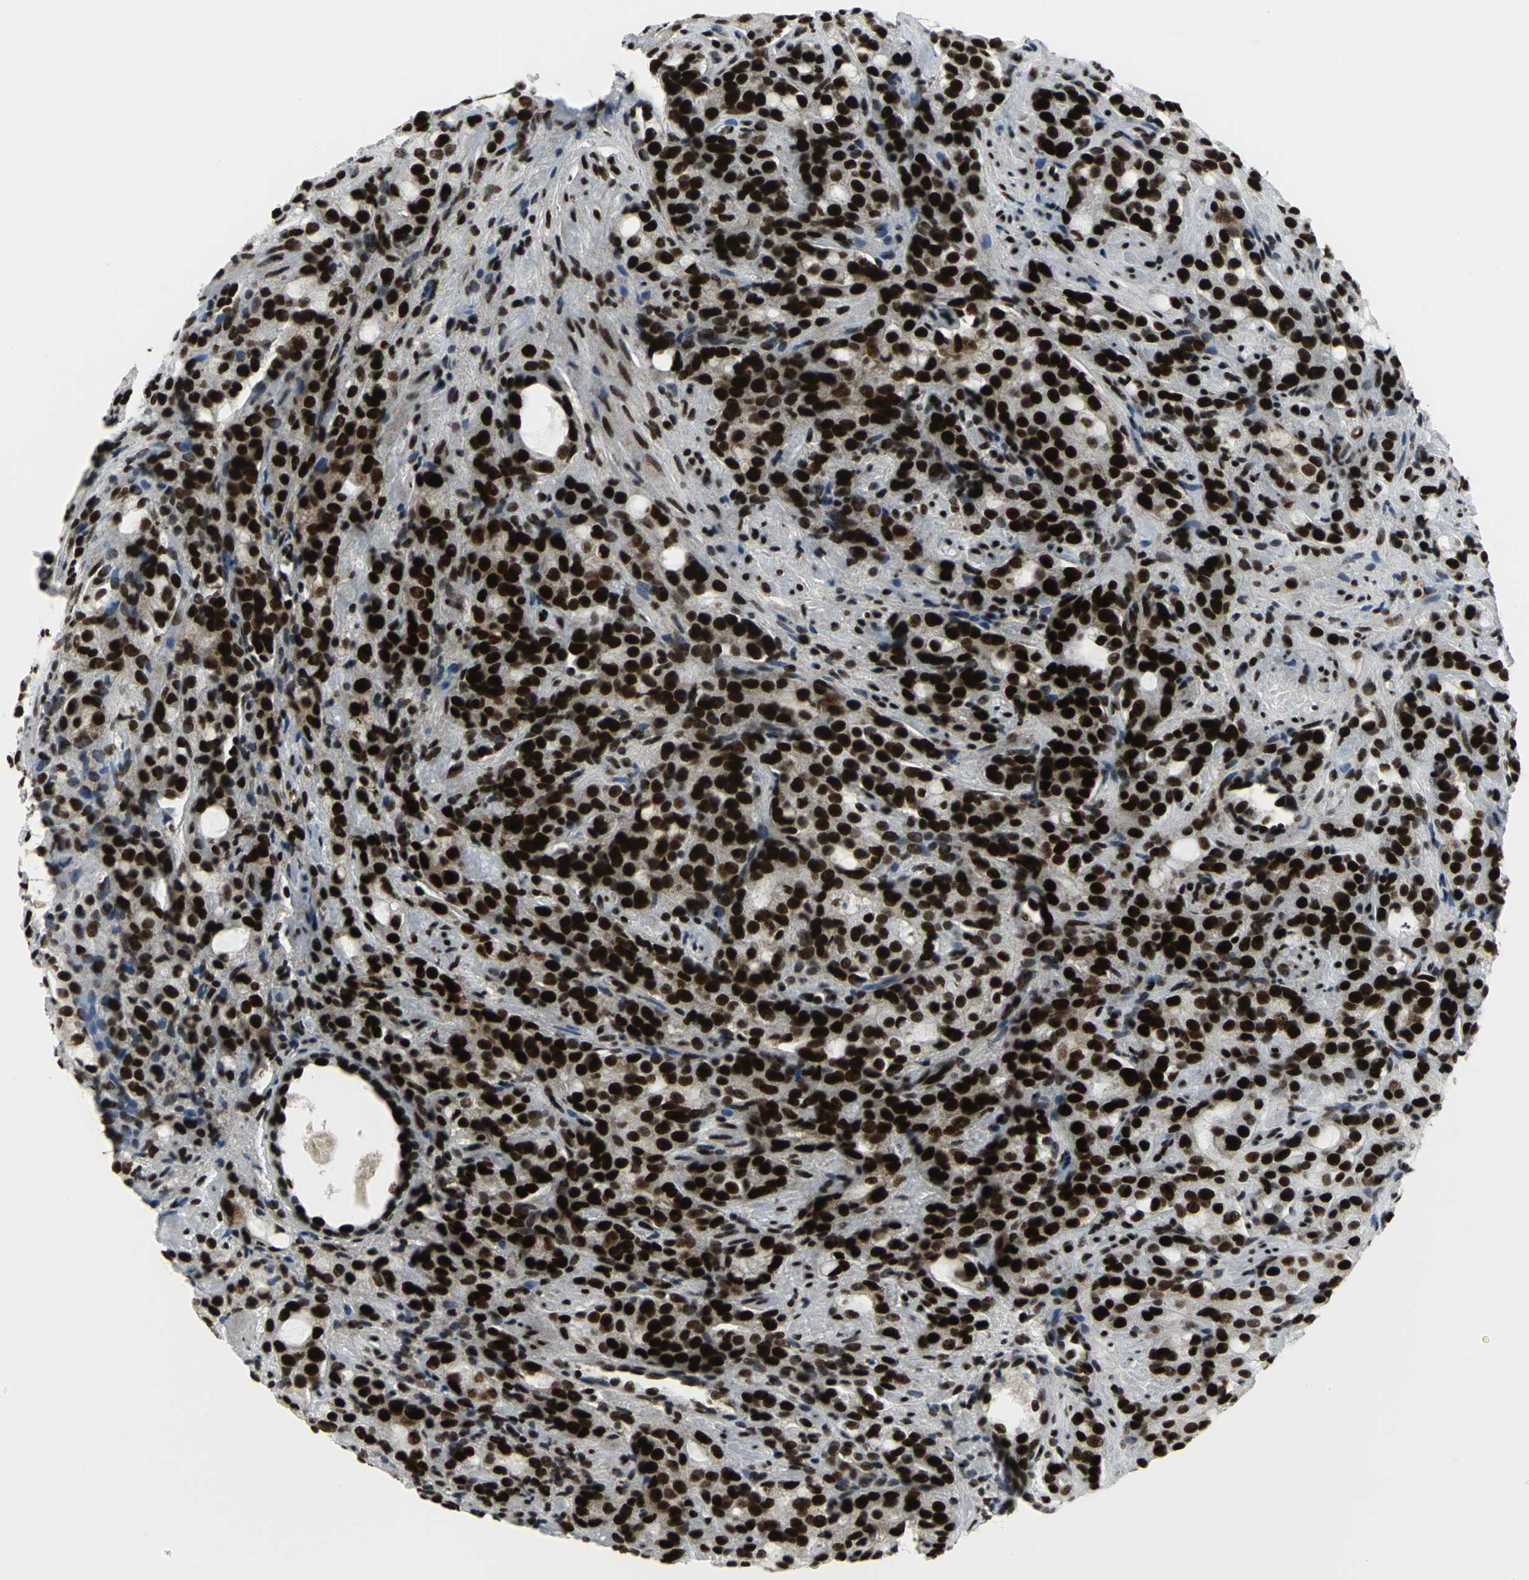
{"staining": {"intensity": "strong", "quantity": ">75%", "location": "cytoplasmic/membranous"}, "tissue": "prostate cancer", "cell_type": "Tumor cells", "image_type": "cancer", "snomed": [{"axis": "morphology", "description": "Adenocarcinoma, High grade"}, {"axis": "topography", "description": "Prostate"}], "caption": "Approximately >75% of tumor cells in human prostate cancer (adenocarcinoma (high-grade)) reveal strong cytoplasmic/membranous protein positivity as visualized by brown immunohistochemical staining.", "gene": "SMARCA4", "patient": {"sex": "male", "age": 72}}